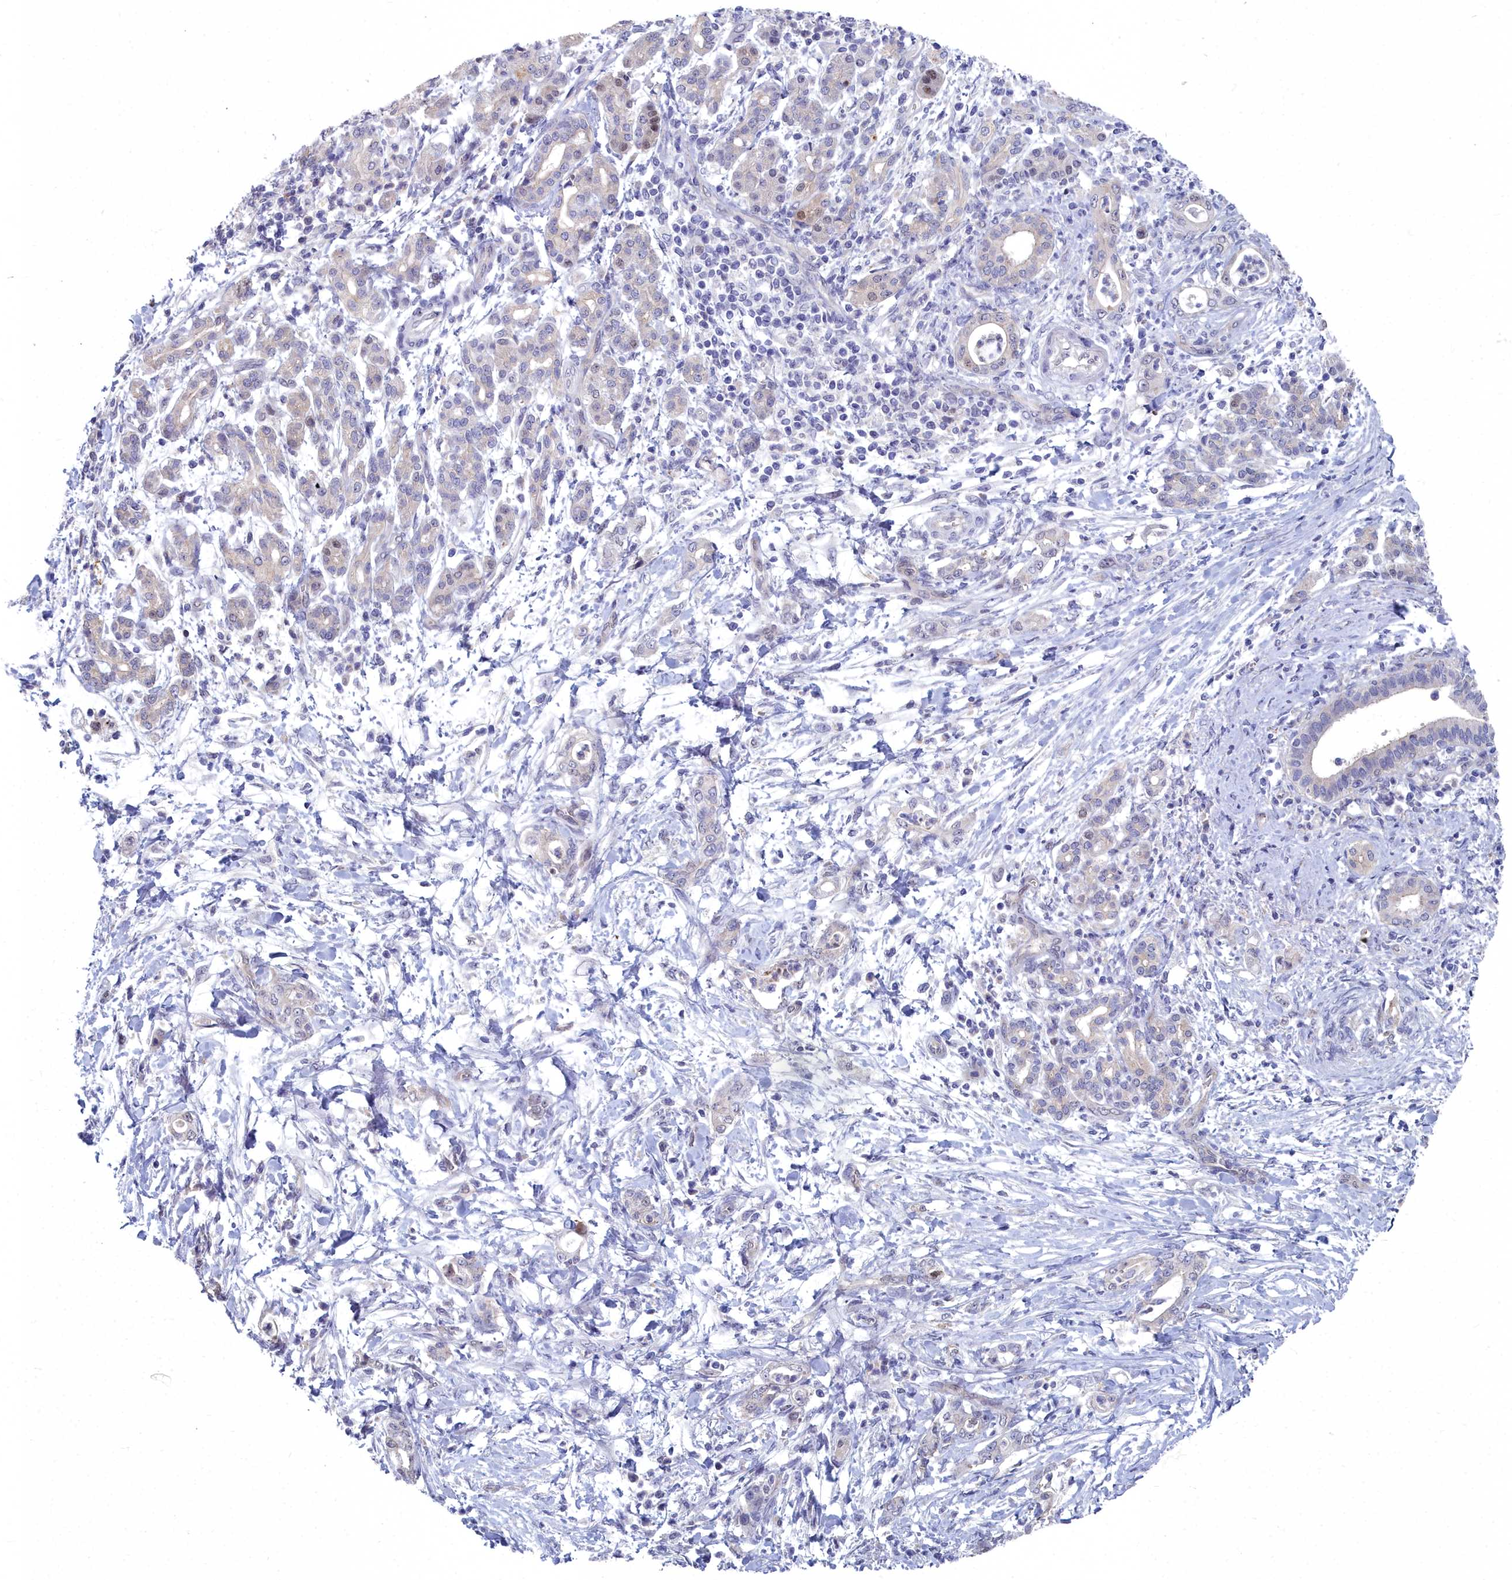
{"staining": {"intensity": "weak", "quantity": "<25%", "location": "nuclear"}, "tissue": "pancreatic cancer", "cell_type": "Tumor cells", "image_type": "cancer", "snomed": [{"axis": "morphology", "description": "Normal tissue, NOS"}, {"axis": "morphology", "description": "Adenocarcinoma, NOS"}, {"axis": "topography", "description": "Pancreas"}], "caption": "This histopathology image is of pancreatic cancer (adenocarcinoma) stained with IHC to label a protein in brown with the nuclei are counter-stained blue. There is no positivity in tumor cells.", "gene": "RPS27A", "patient": {"sex": "female", "age": 55}}